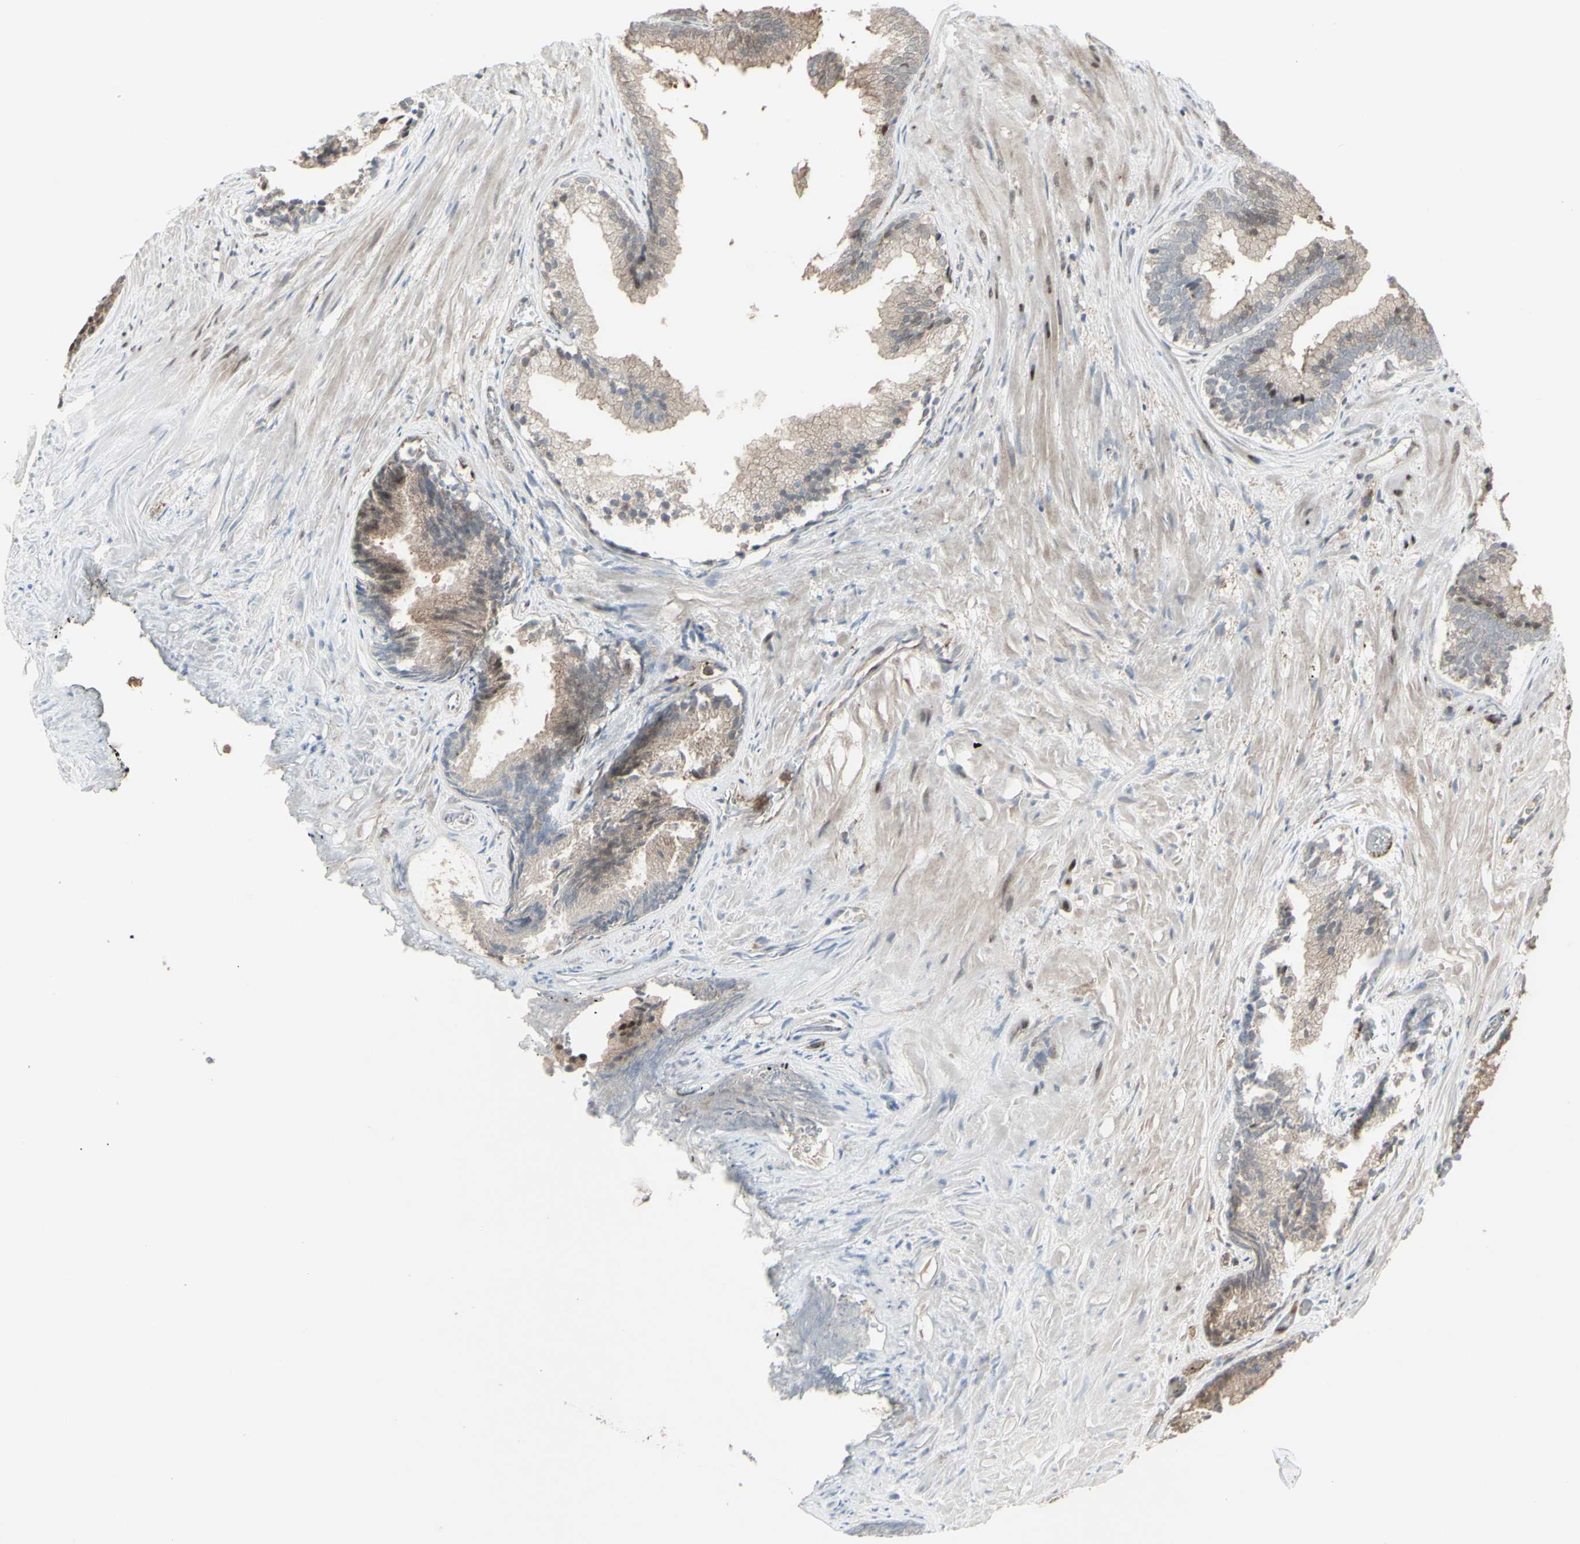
{"staining": {"intensity": "moderate", "quantity": "<25%", "location": "nuclear"}, "tissue": "prostate", "cell_type": "Glandular cells", "image_type": "normal", "snomed": [{"axis": "morphology", "description": "Normal tissue, NOS"}, {"axis": "topography", "description": "Prostate"}], "caption": "Protein expression analysis of unremarkable human prostate reveals moderate nuclear expression in about <25% of glandular cells.", "gene": "CD33", "patient": {"sex": "male", "age": 76}}